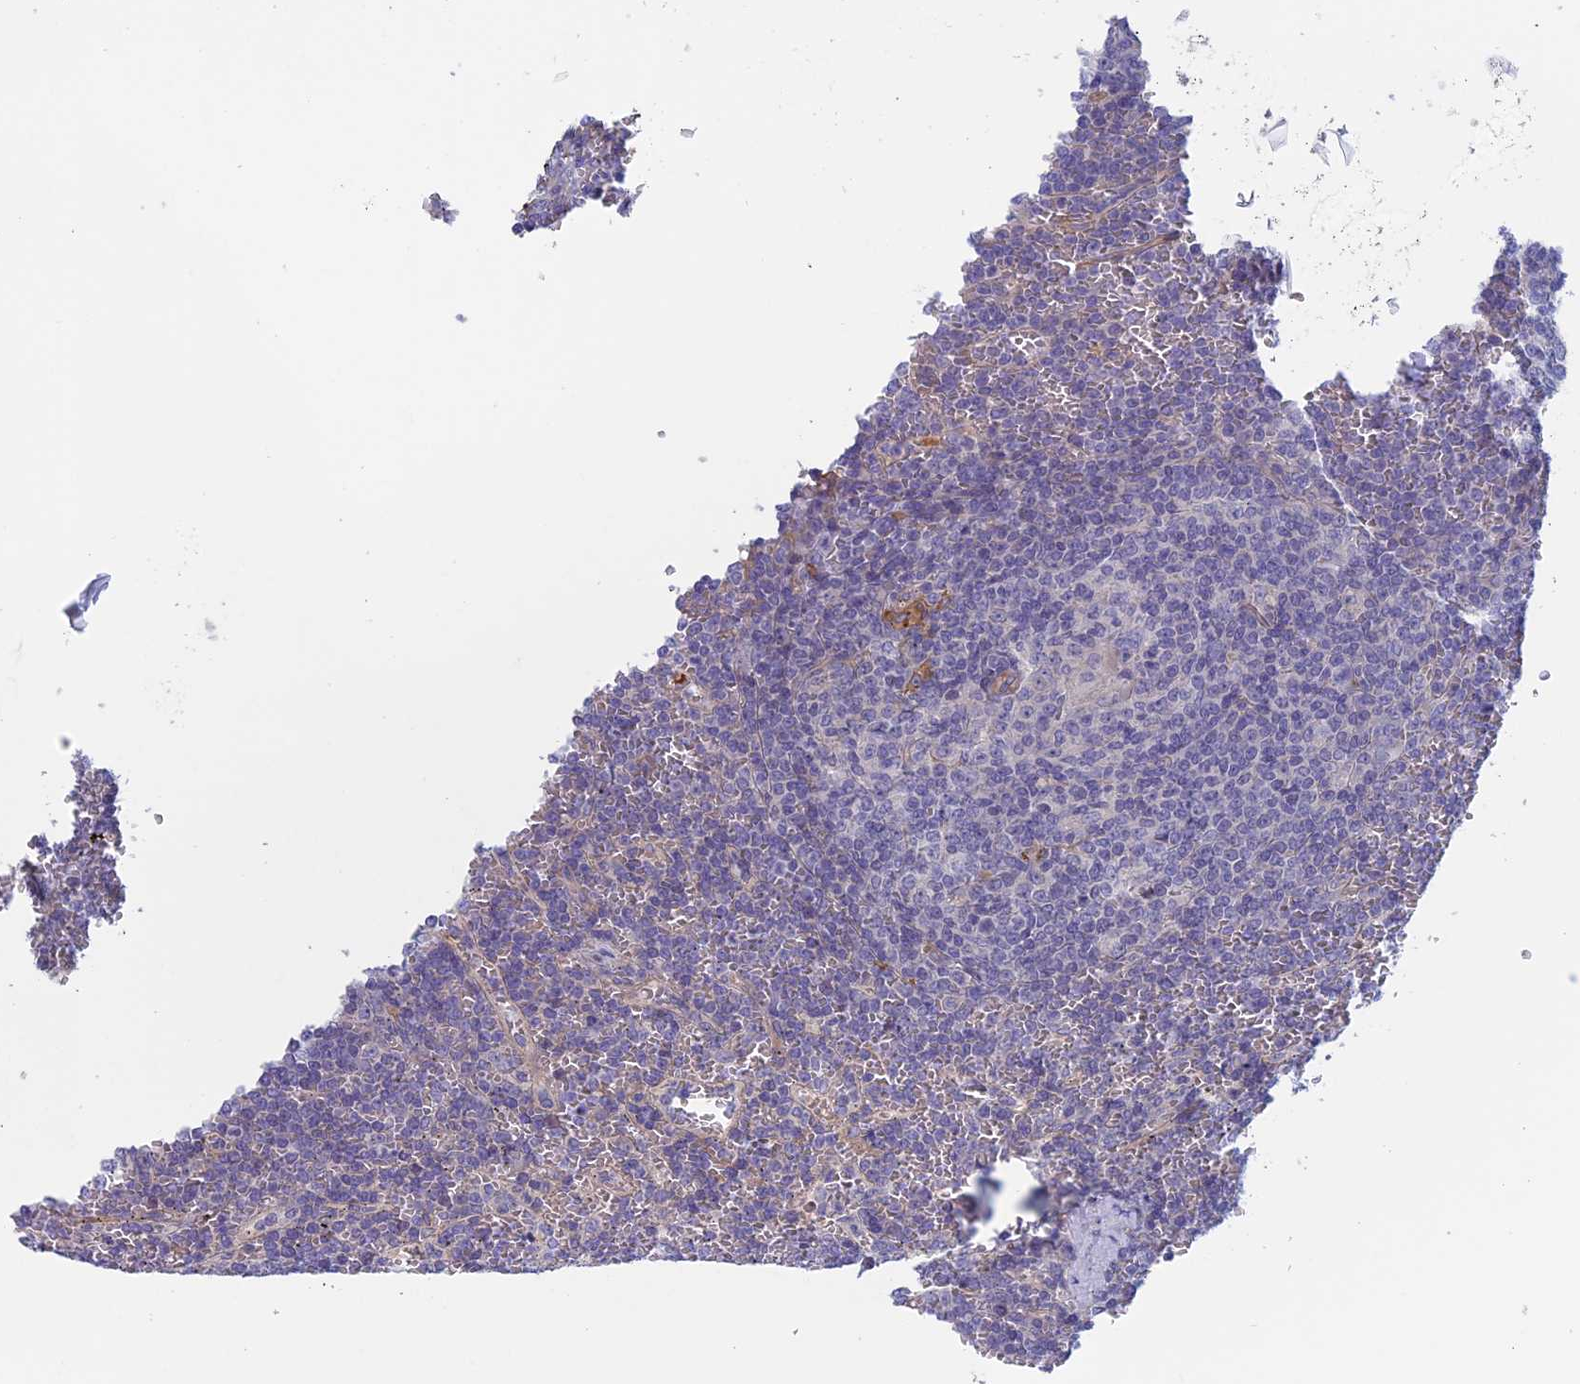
{"staining": {"intensity": "negative", "quantity": "none", "location": "none"}, "tissue": "lymphoma", "cell_type": "Tumor cells", "image_type": "cancer", "snomed": [{"axis": "morphology", "description": "Malignant lymphoma, non-Hodgkin's type, Low grade"}, {"axis": "topography", "description": "Spleen"}], "caption": "Low-grade malignant lymphoma, non-Hodgkin's type was stained to show a protein in brown. There is no significant expression in tumor cells.", "gene": "CNOT6L", "patient": {"sex": "female", "age": 19}}